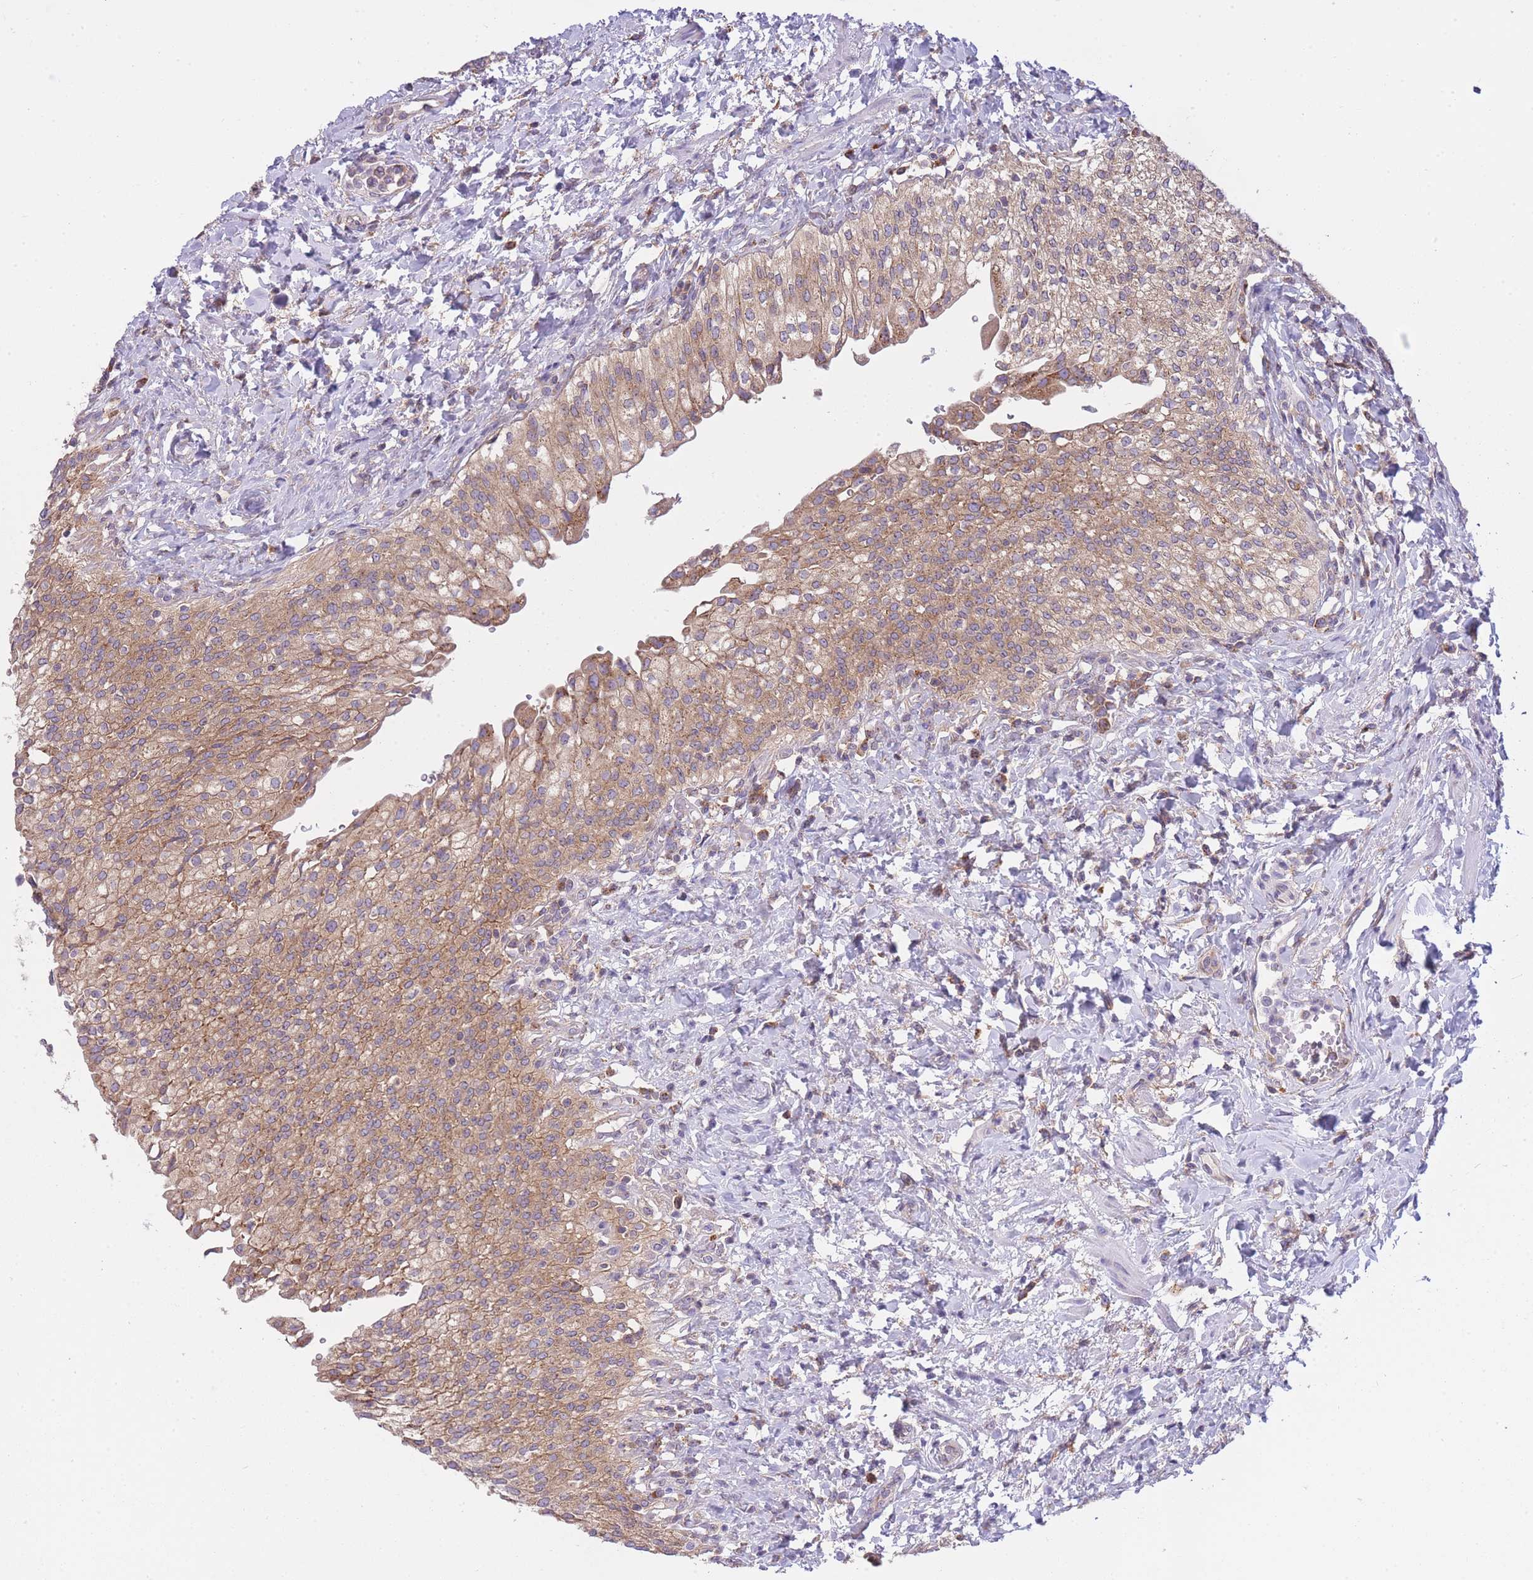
{"staining": {"intensity": "moderate", "quantity": ">75%", "location": "cytoplasmic/membranous"}, "tissue": "urinary bladder", "cell_type": "Urothelial cells", "image_type": "normal", "snomed": [{"axis": "morphology", "description": "Normal tissue, NOS"}, {"axis": "morphology", "description": "Inflammation, NOS"}, {"axis": "topography", "description": "Urinary bladder"}], "caption": "This histopathology image shows immunohistochemistry staining of normal human urinary bladder, with medium moderate cytoplasmic/membranous expression in approximately >75% of urothelial cells.", "gene": "COPG1", "patient": {"sex": "male", "age": 64}}